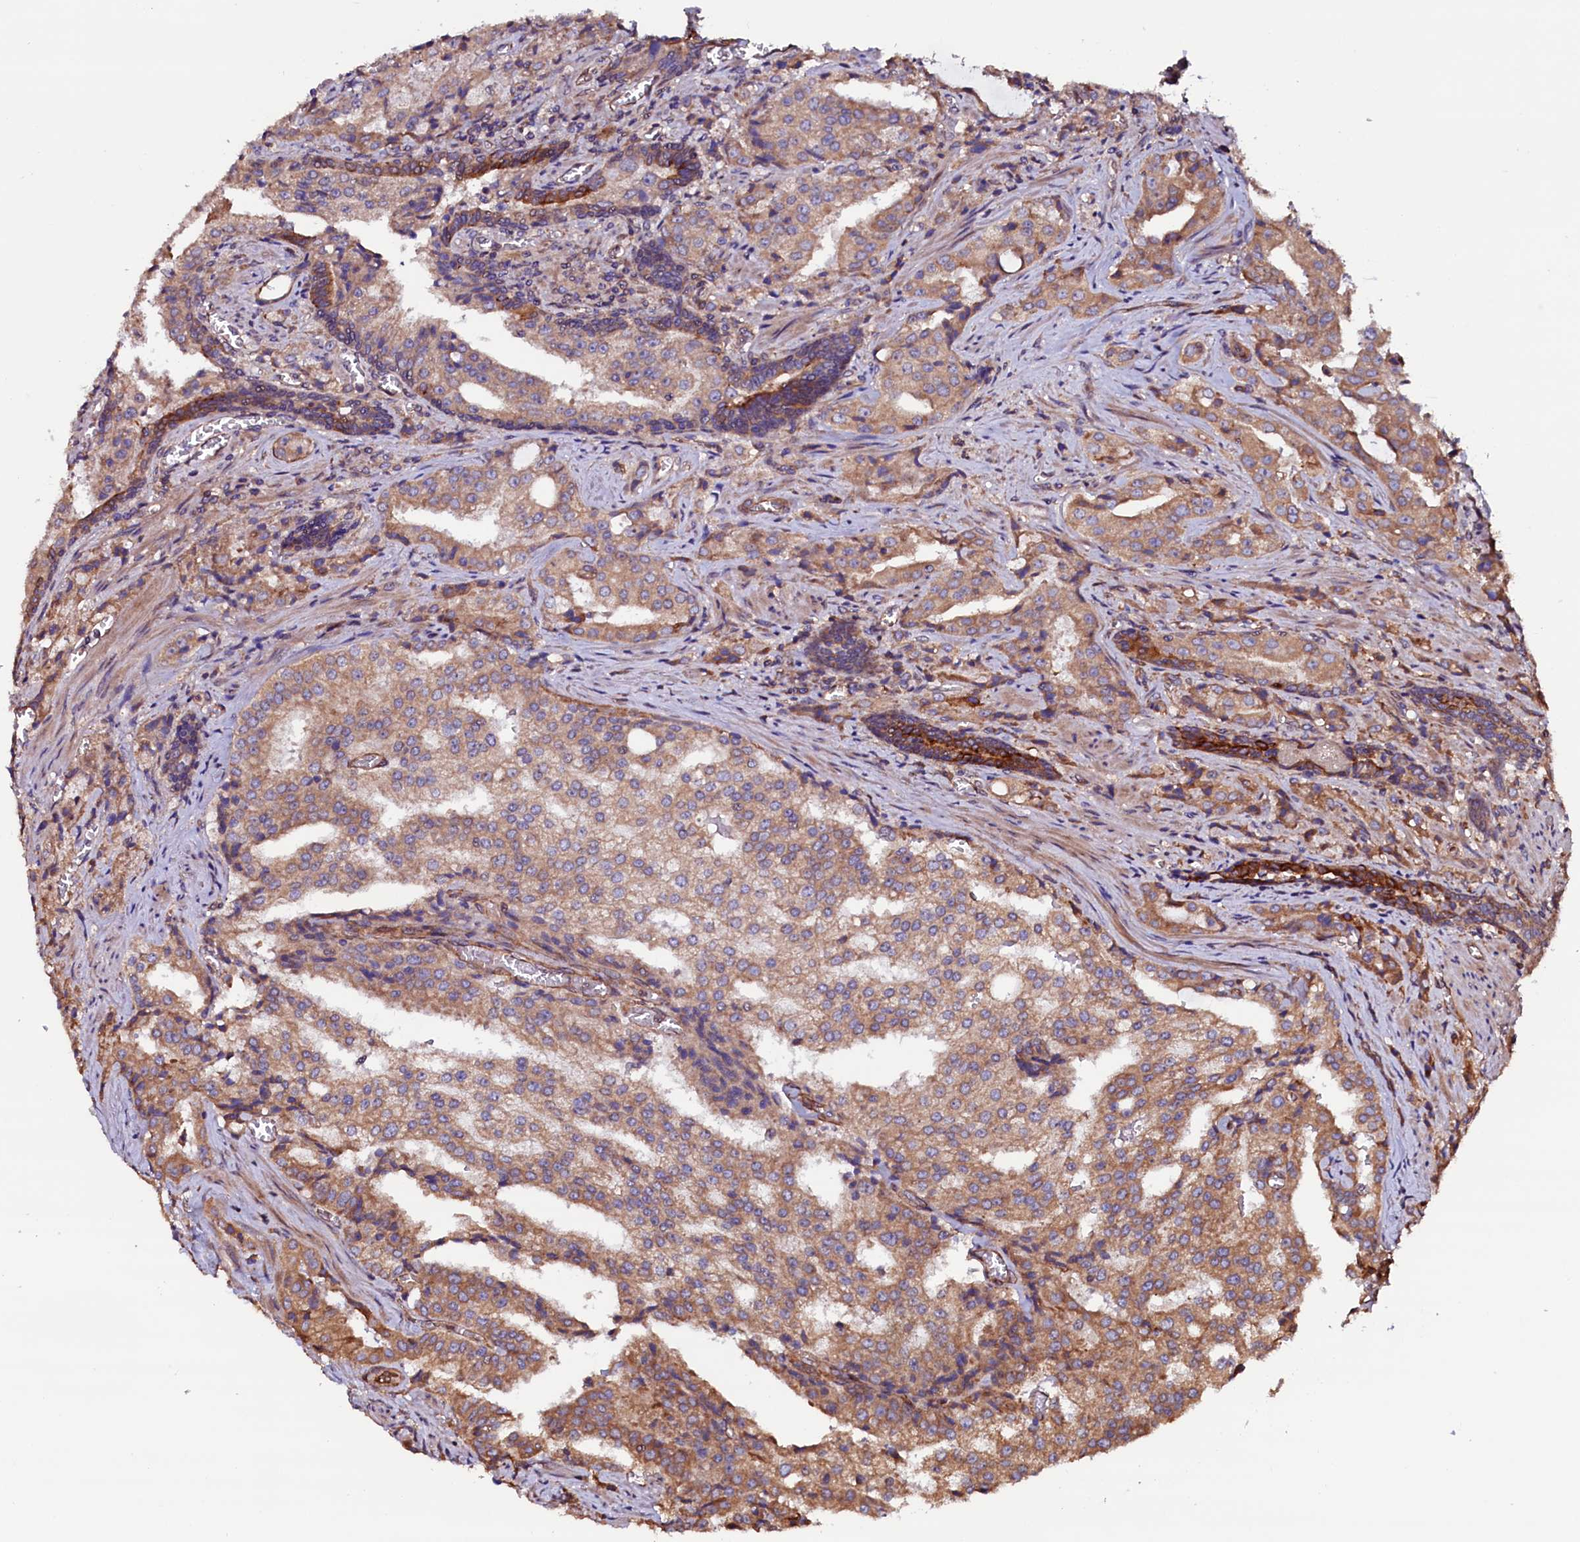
{"staining": {"intensity": "moderate", "quantity": ">75%", "location": "cytoplasmic/membranous"}, "tissue": "prostate cancer", "cell_type": "Tumor cells", "image_type": "cancer", "snomed": [{"axis": "morphology", "description": "Adenocarcinoma, High grade"}, {"axis": "topography", "description": "Prostate"}], "caption": "Approximately >75% of tumor cells in human adenocarcinoma (high-grade) (prostate) demonstrate moderate cytoplasmic/membranous protein staining as visualized by brown immunohistochemical staining.", "gene": "ATXN2L", "patient": {"sex": "male", "age": 68}}